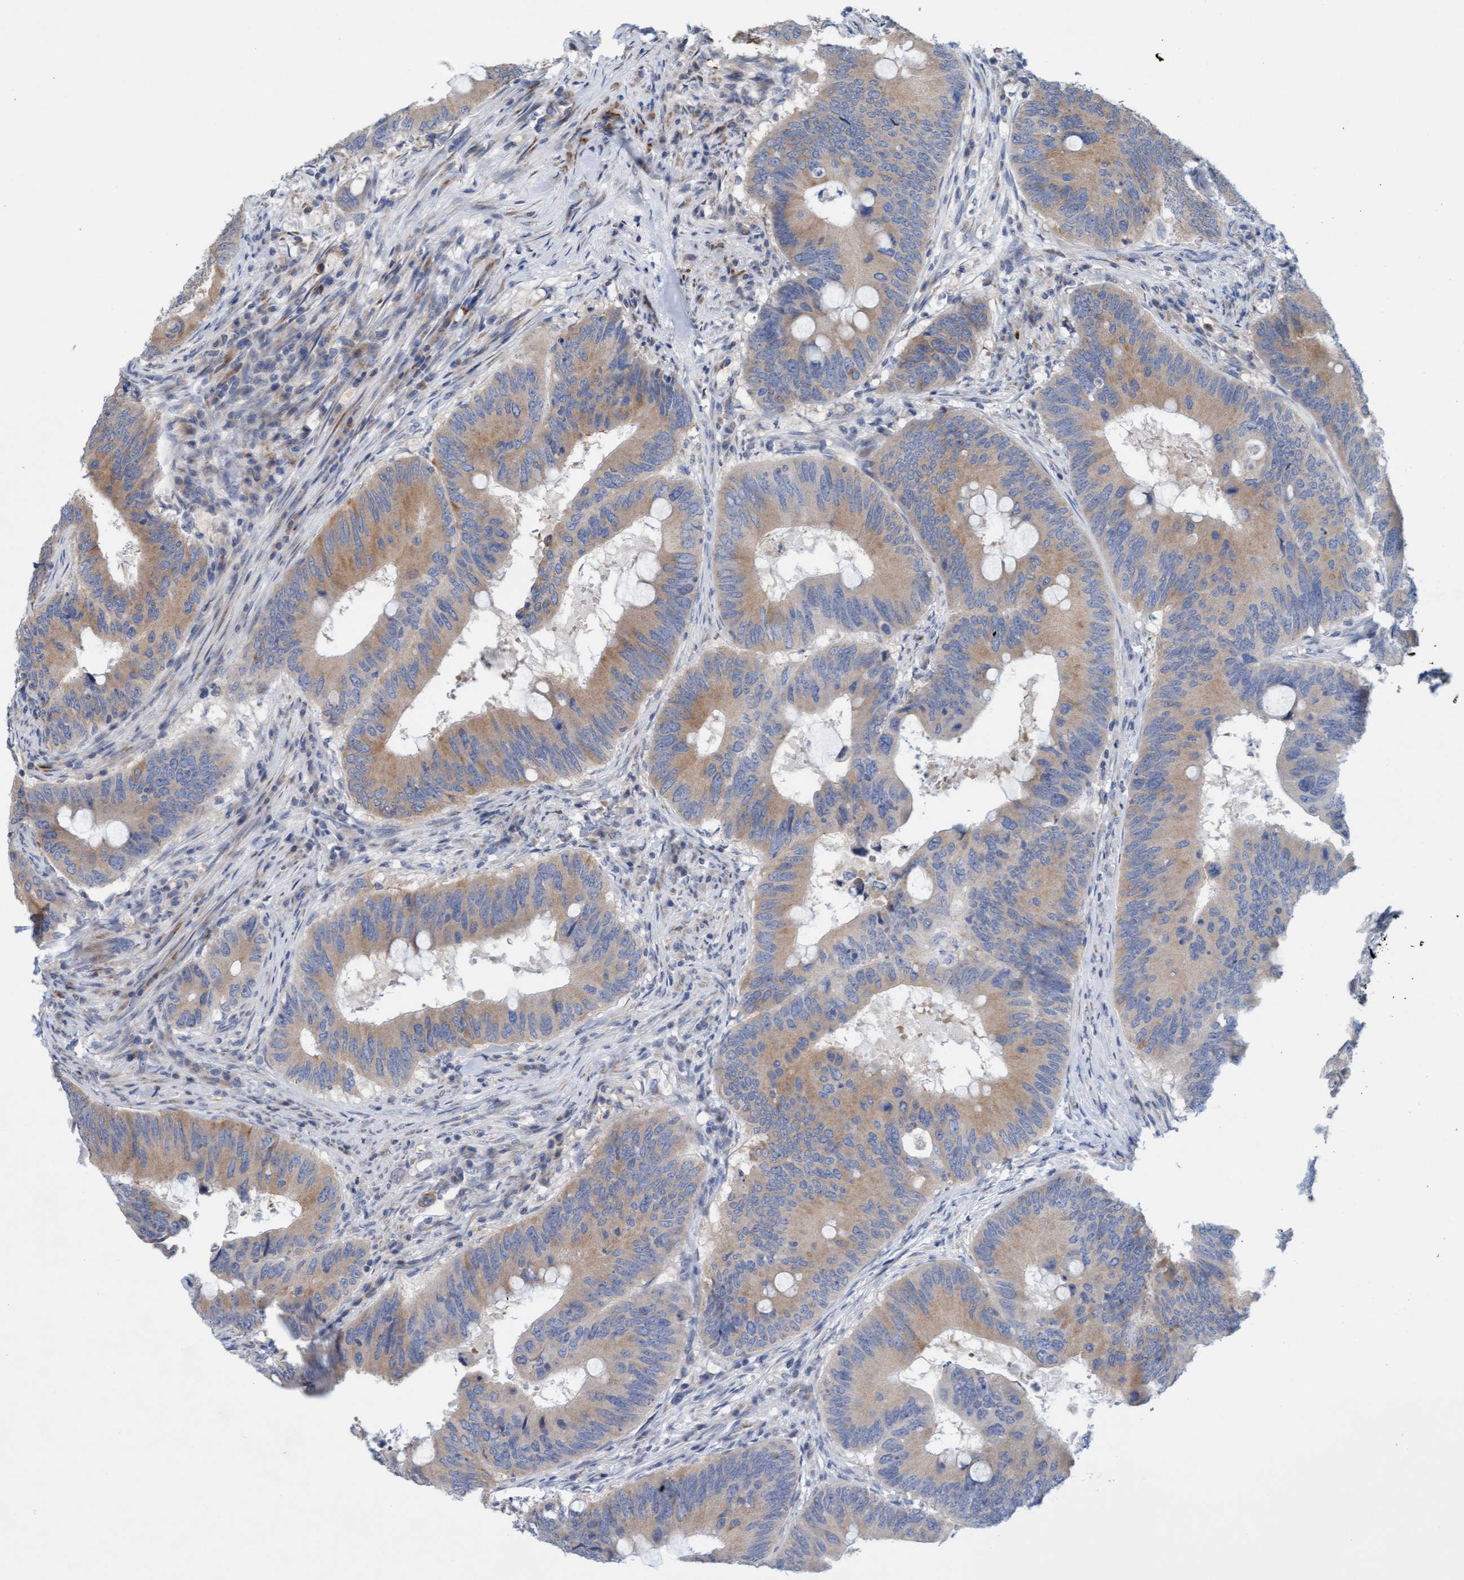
{"staining": {"intensity": "weak", "quantity": ">75%", "location": "cytoplasmic/membranous"}, "tissue": "colorectal cancer", "cell_type": "Tumor cells", "image_type": "cancer", "snomed": [{"axis": "morphology", "description": "Adenocarcinoma, NOS"}, {"axis": "topography", "description": "Colon"}], "caption": "The immunohistochemical stain highlights weak cytoplasmic/membranous staining in tumor cells of colorectal cancer (adenocarcinoma) tissue.", "gene": "SLC28A3", "patient": {"sex": "male", "age": 71}}